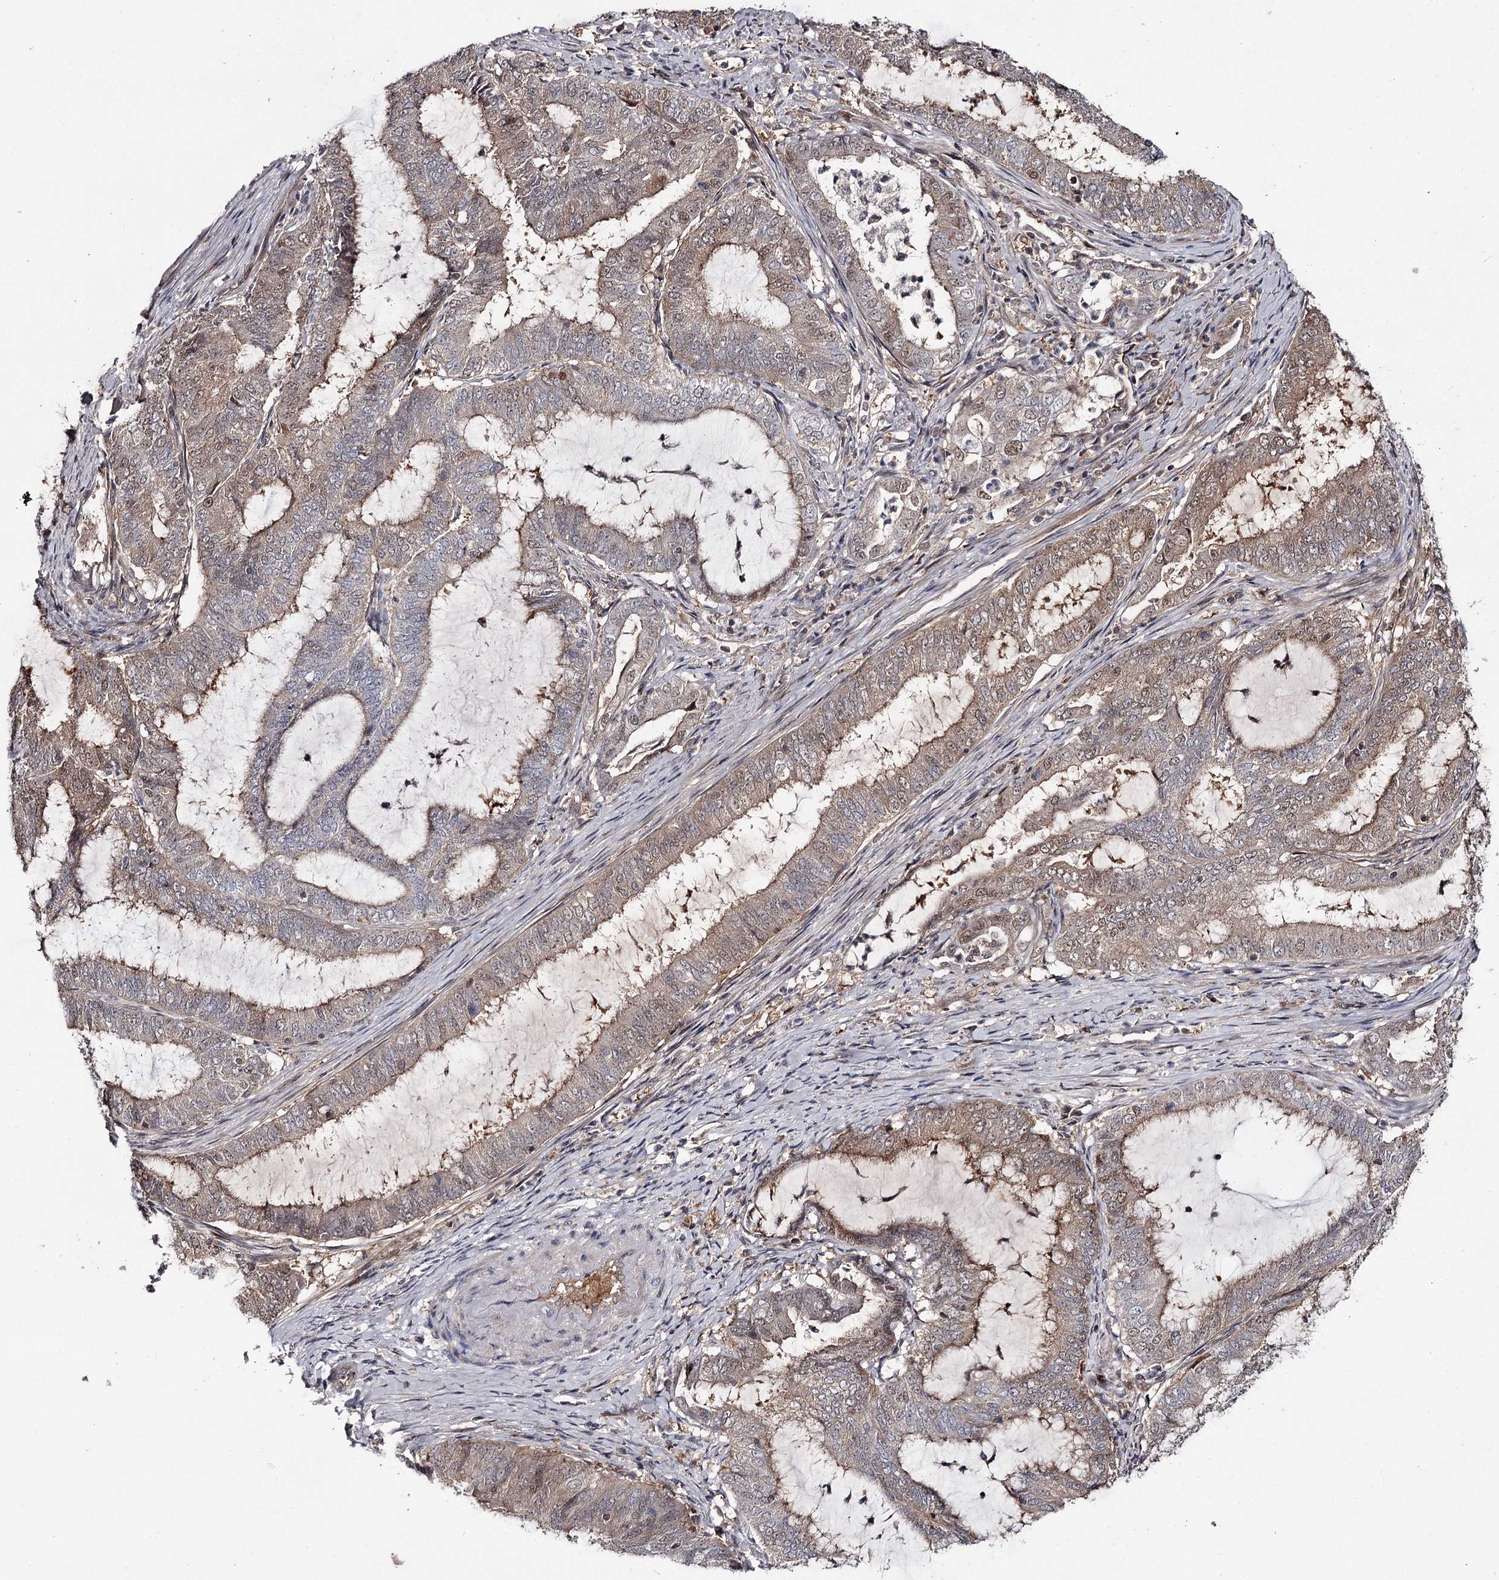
{"staining": {"intensity": "moderate", "quantity": "<25%", "location": "nuclear"}, "tissue": "endometrial cancer", "cell_type": "Tumor cells", "image_type": "cancer", "snomed": [{"axis": "morphology", "description": "Adenocarcinoma, NOS"}, {"axis": "topography", "description": "Endometrium"}], "caption": "Moderate nuclear positivity is present in about <25% of tumor cells in adenocarcinoma (endometrial). (DAB (3,3'-diaminobenzidine) IHC, brown staining for protein, blue staining for nuclei).", "gene": "GTSF1", "patient": {"sex": "female", "age": 51}}